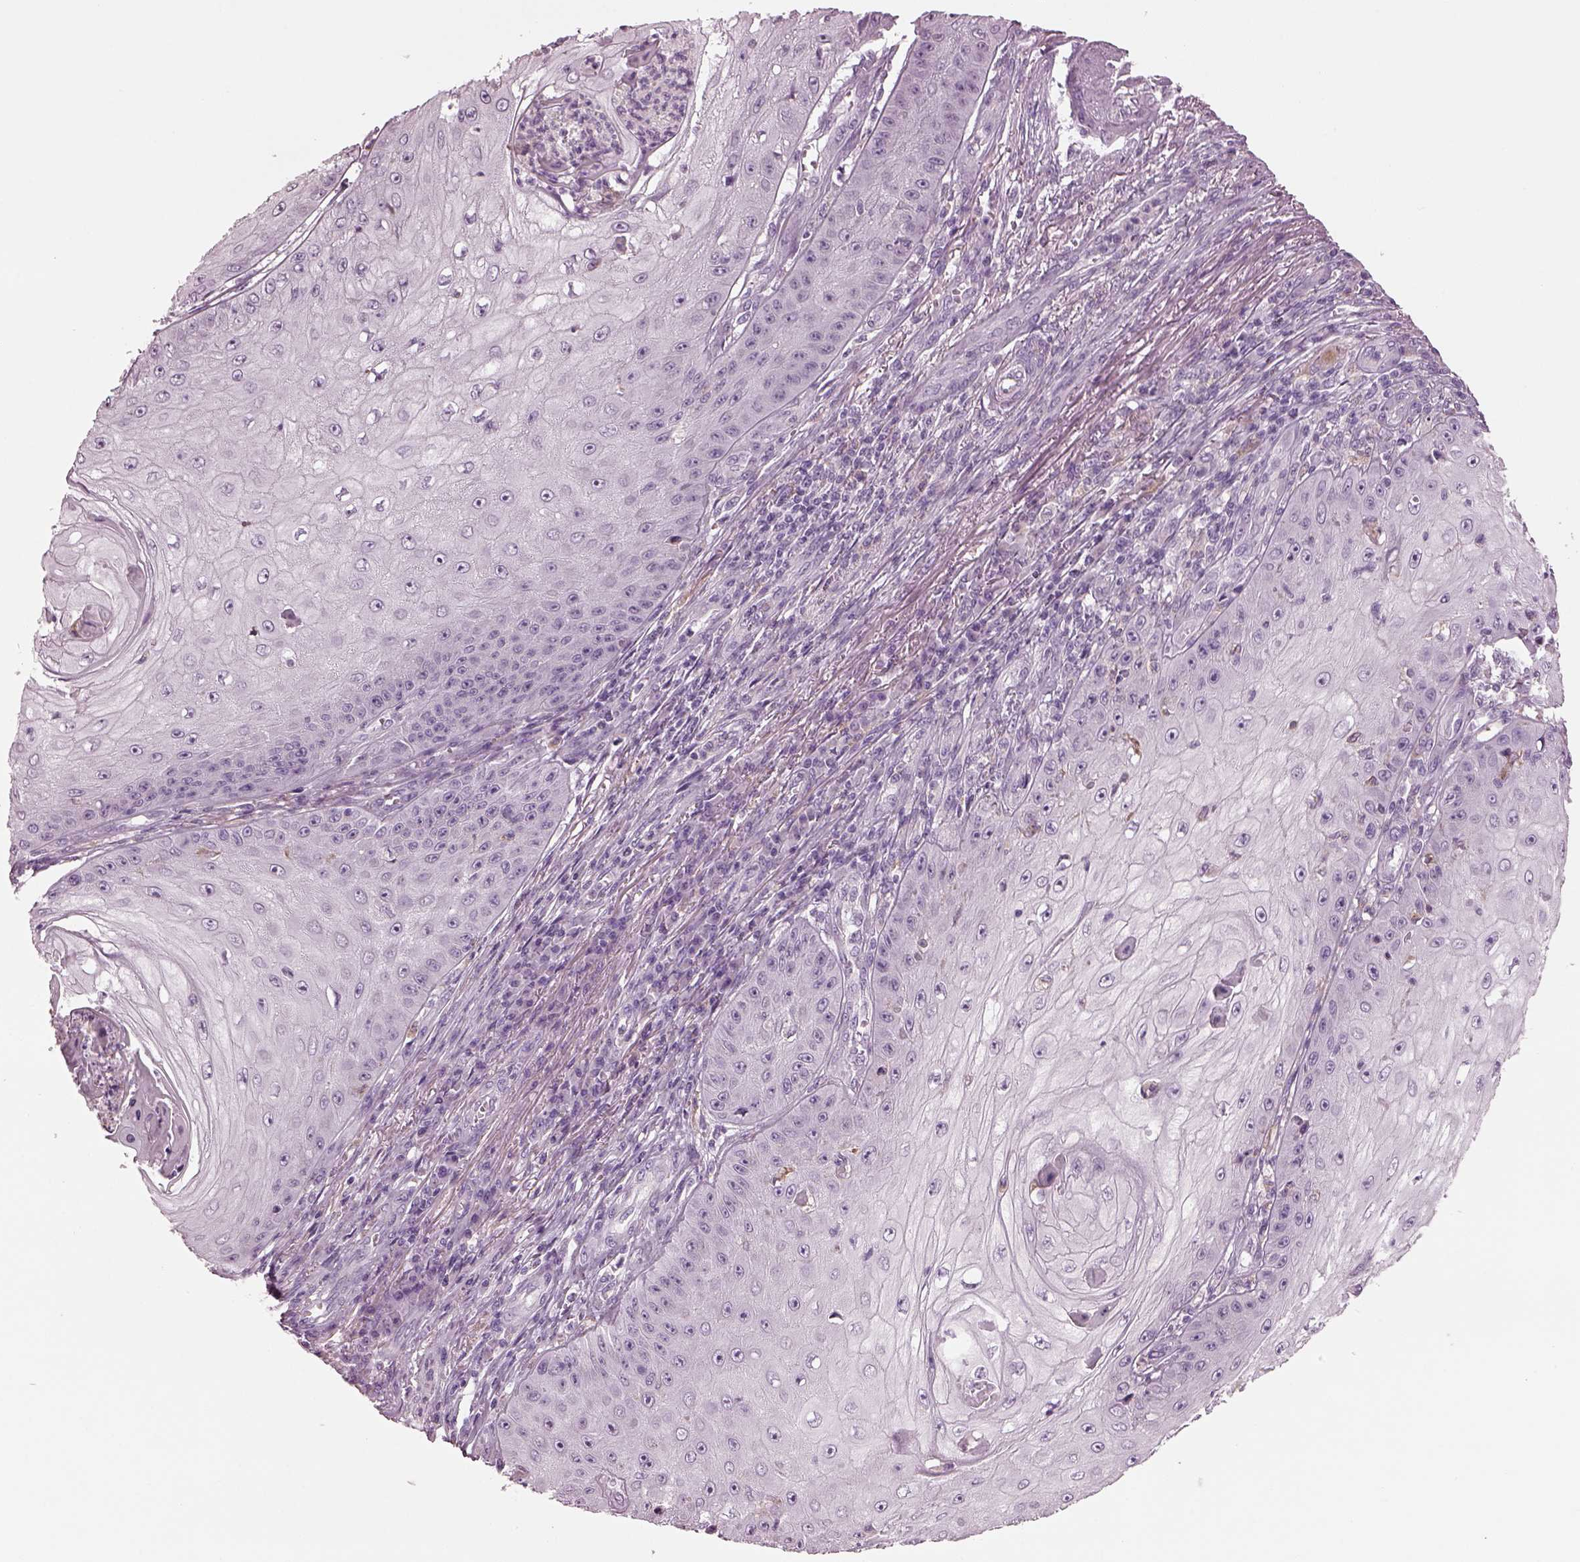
{"staining": {"intensity": "negative", "quantity": "none", "location": "none"}, "tissue": "skin cancer", "cell_type": "Tumor cells", "image_type": "cancer", "snomed": [{"axis": "morphology", "description": "Squamous cell carcinoma, NOS"}, {"axis": "topography", "description": "Skin"}], "caption": "DAB (3,3'-diaminobenzidine) immunohistochemical staining of human skin cancer shows no significant expression in tumor cells.", "gene": "TMEM231", "patient": {"sex": "male", "age": 70}}